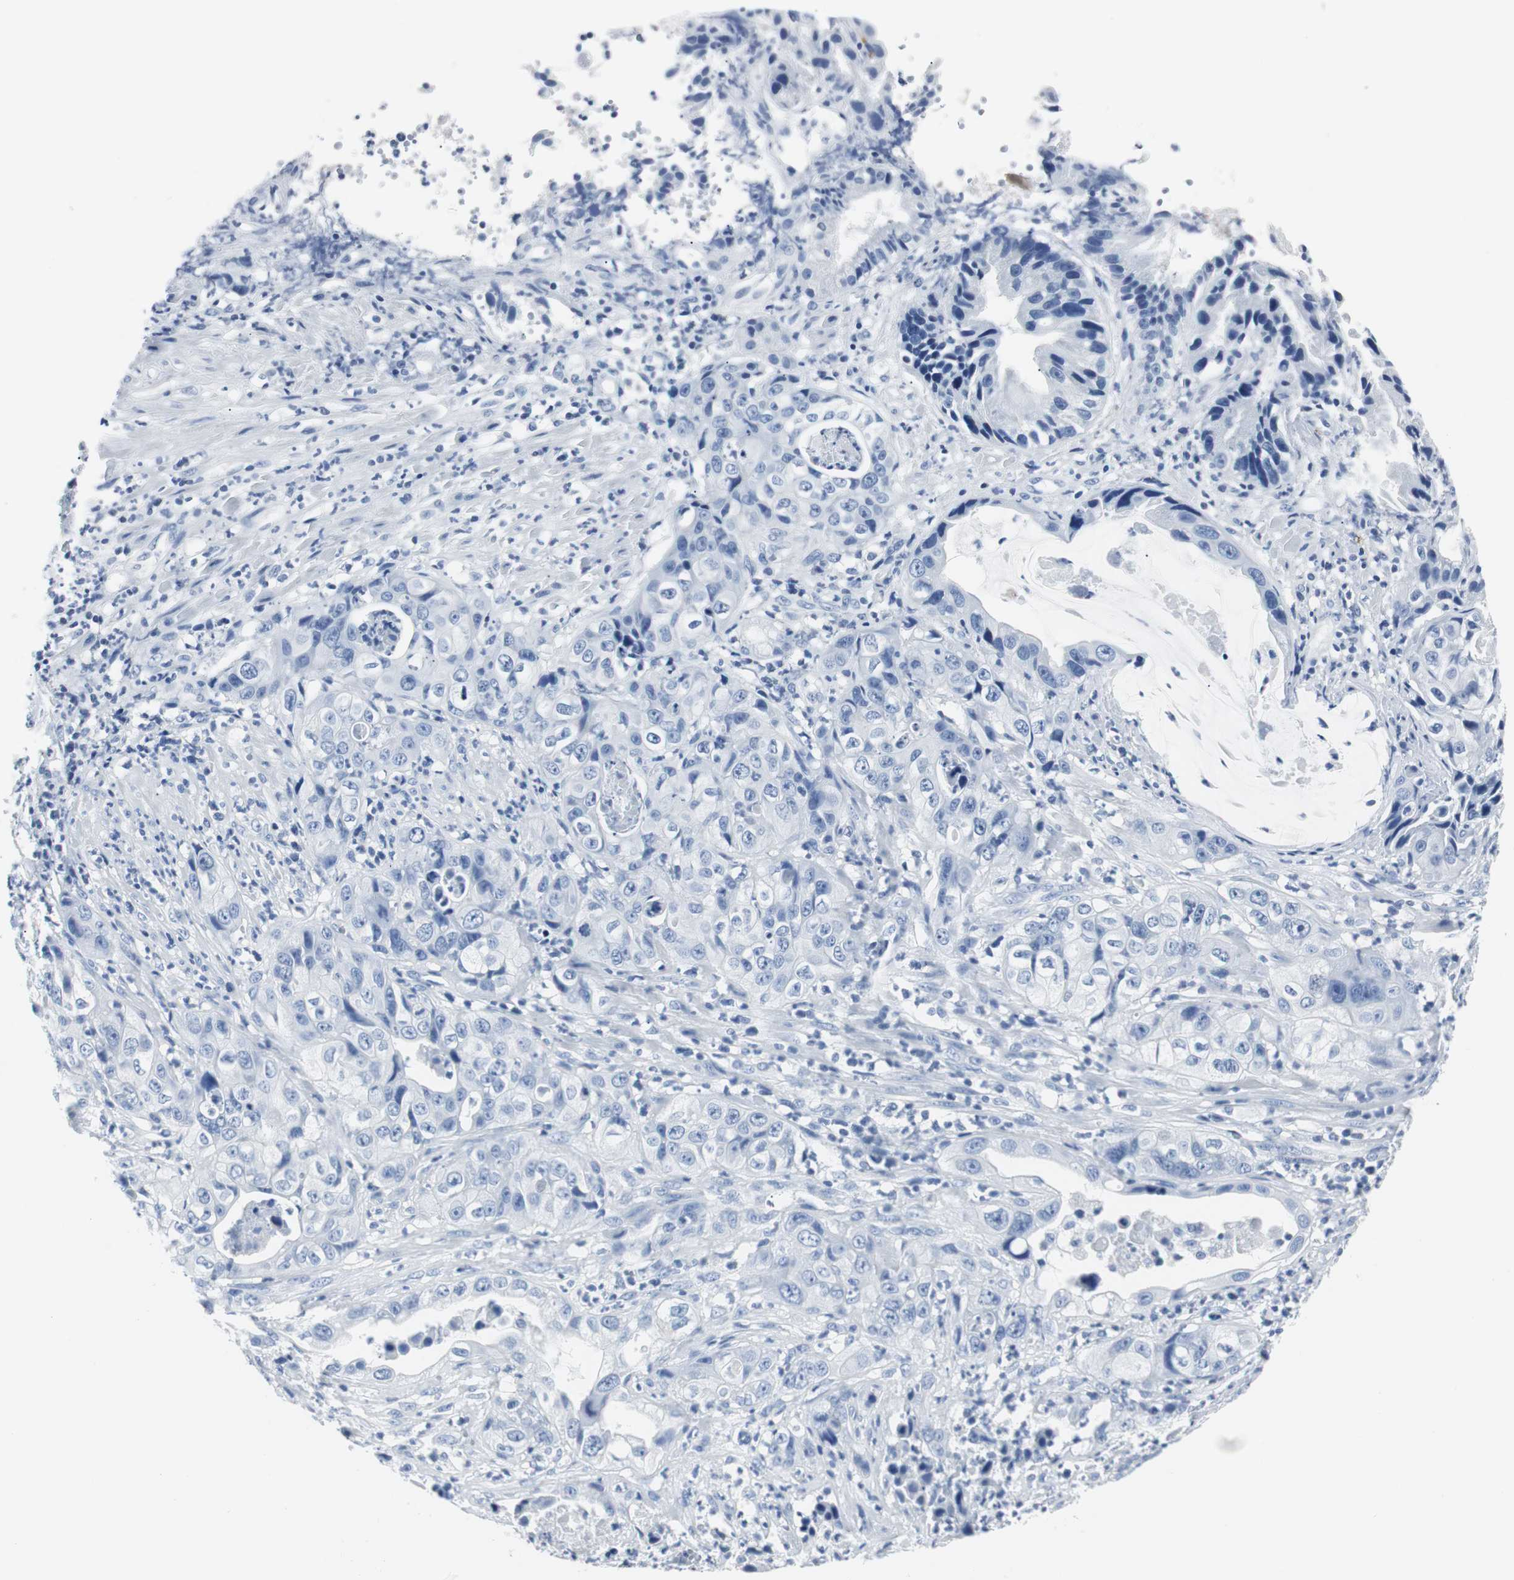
{"staining": {"intensity": "negative", "quantity": "none", "location": "none"}, "tissue": "liver cancer", "cell_type": "Tumor cells", "image_type": "cancer", "snomed": [{"axis": "morphology", "description": "Cholangiocarcinoma"}, {"axis": "topography", "description": "Liver"}], "caption": "This image is of cholangiocarcinoma (liver) stained with IHC to label a protein in brown with the nuclei are counter-stained blue. There is no staining in tumor cells.", "gene": "GAP43", "patient": {"sex": "female", "age": 61}}